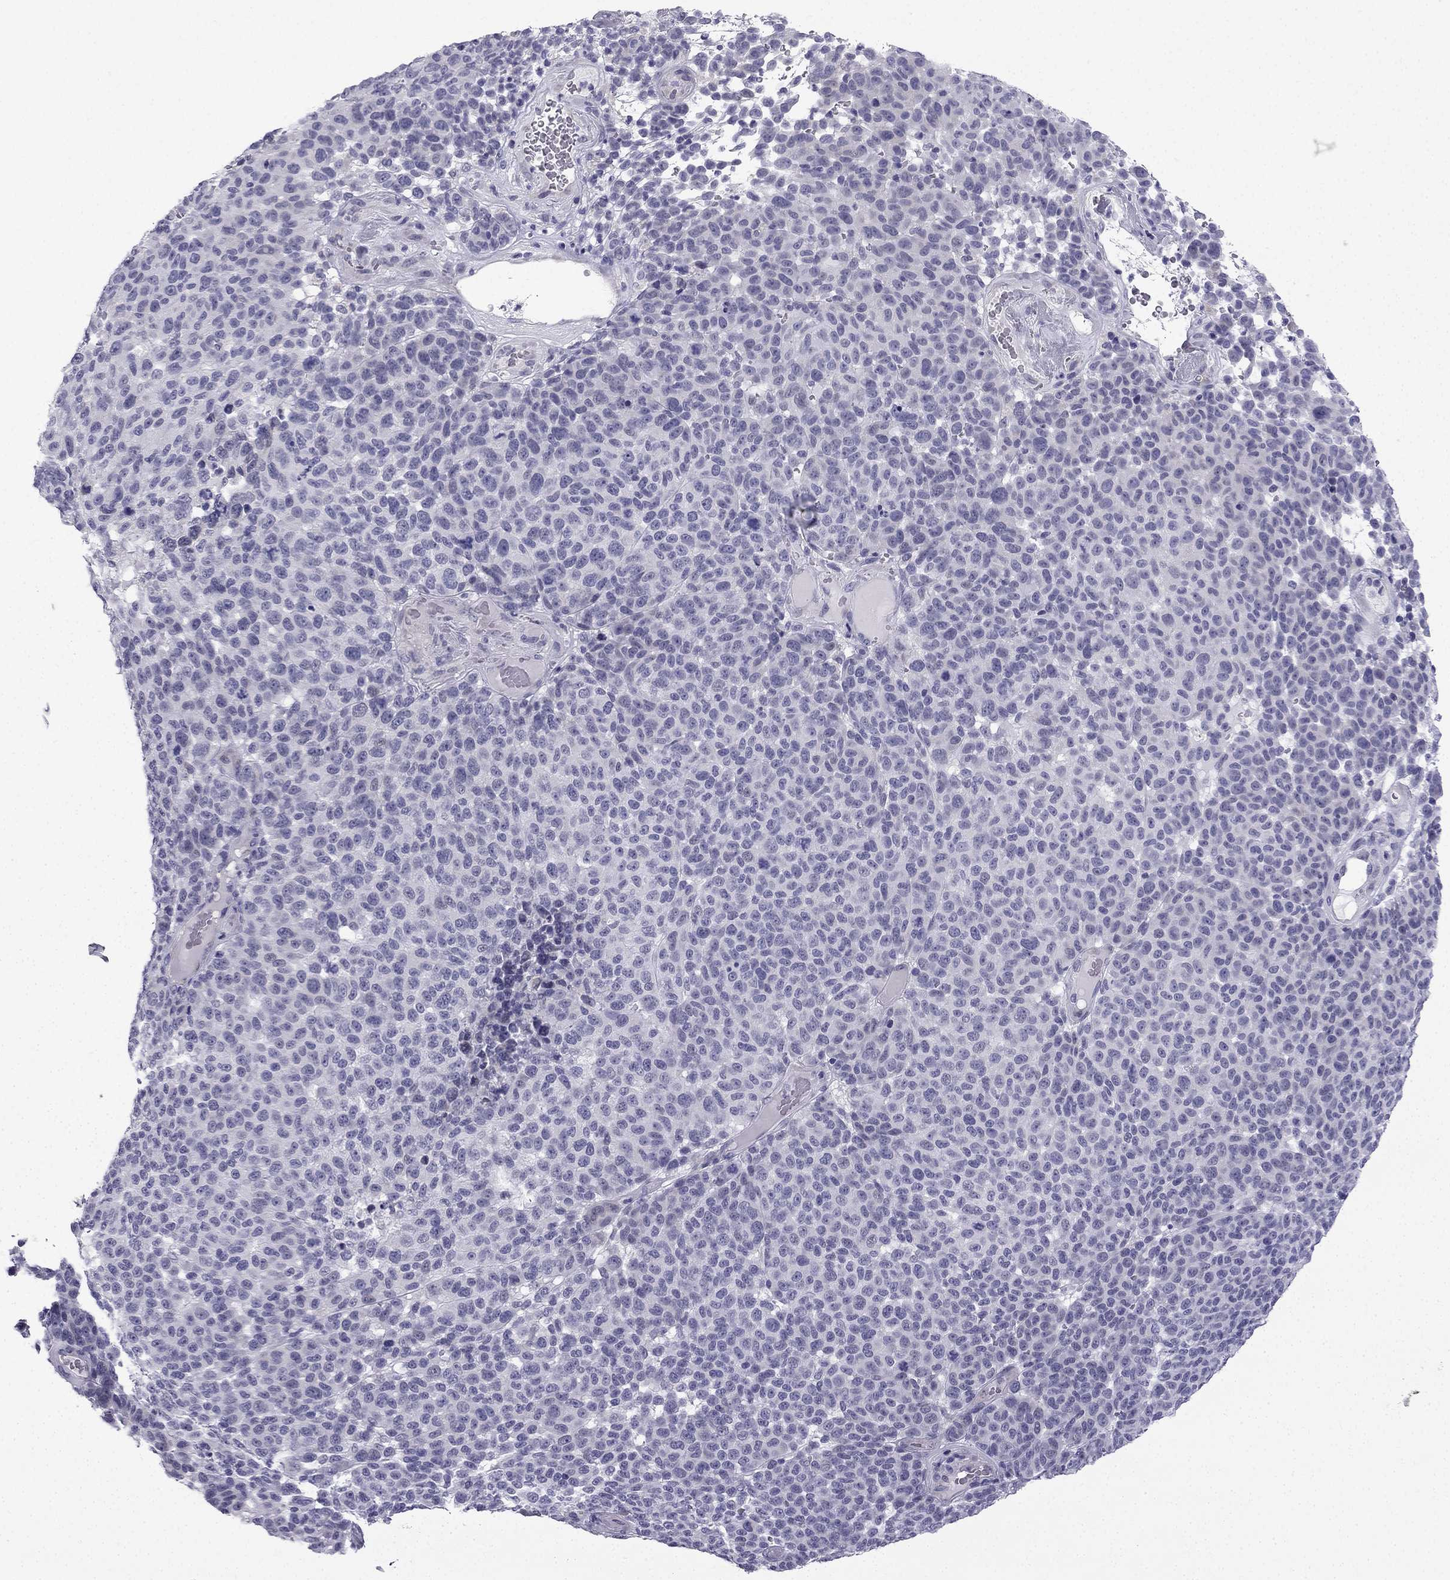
{"staining": {"intensity": "negative", "quantity": "none", "location": "none"}, "tissue": "melanoma", "cell_type": "Tumor cells", "image_type": "cancer", "snomed": [{"axis": "morphology", "description": "Malignant melanoma, NOS"}, {"axis": "topography", "description": "Skin"}], "caption": "Human melanoma stained for a protein using IHC shows no positivity in tumor cells.", "gene": "CFAP53", "patient": {"sex": "male", "age": 59}}